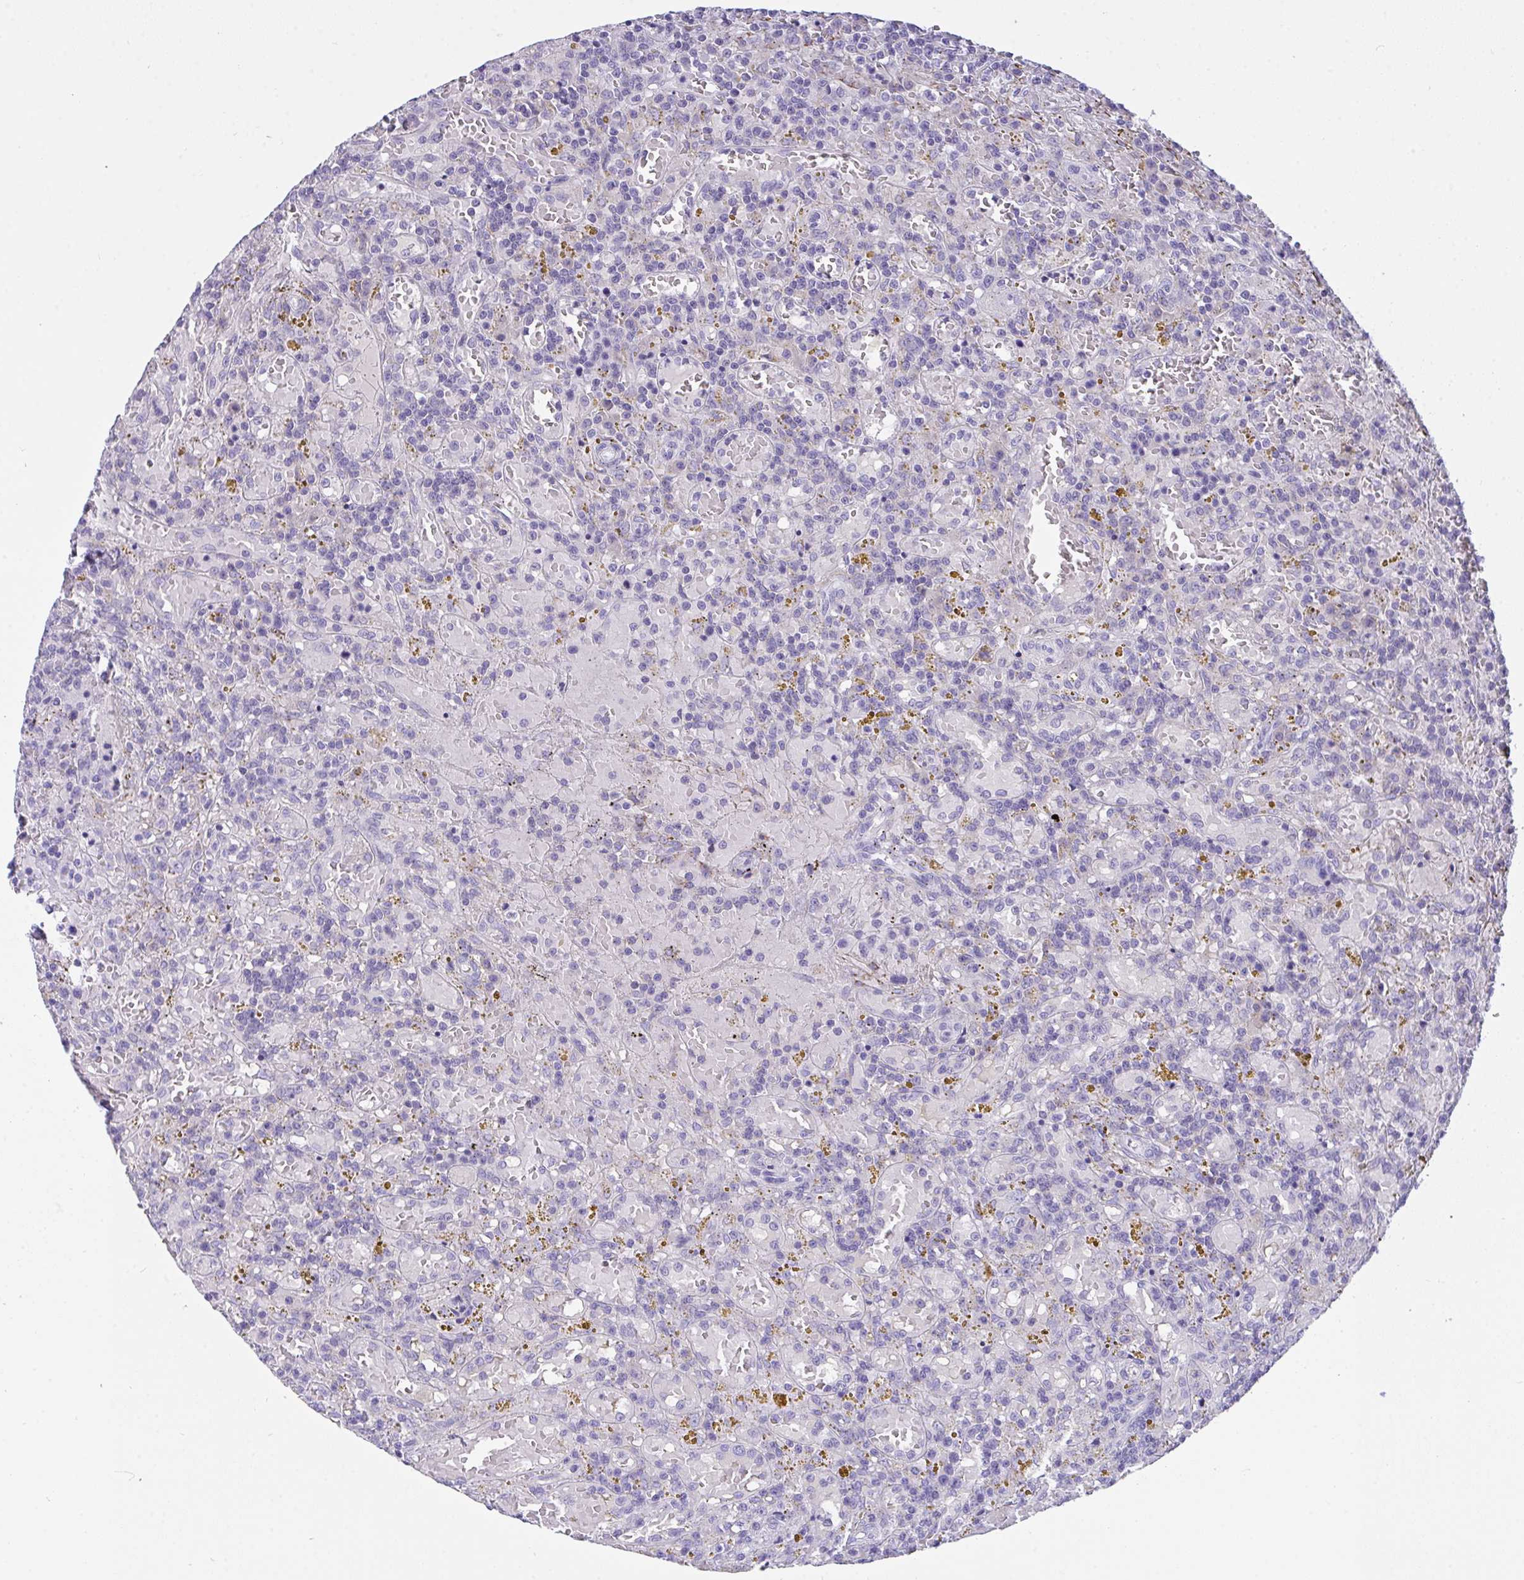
{"staining": {"intensity": "negative", "quantity": "none", "location": "none"}, "tissue": "lymphoma", "cell_type": "Tumor cells", "image_type": "cancer", "snomed": [{"axis": "morphology", "description": "Malignant lymphoma, non-Hodgkin's type, Low grade"}, {"axis": "topography", "description": "Spleen"}], "caption": "Immunohistochemistry micrograph of human malignant lymphoma, non-Hodgkin's type (low-grade) stained for a protein (brown), which demonstrates no staining in tumor cells. Nuclei are stained in blue.", "gene": "SEMA6B", "patient": {"sex": "female", "age": 65}}